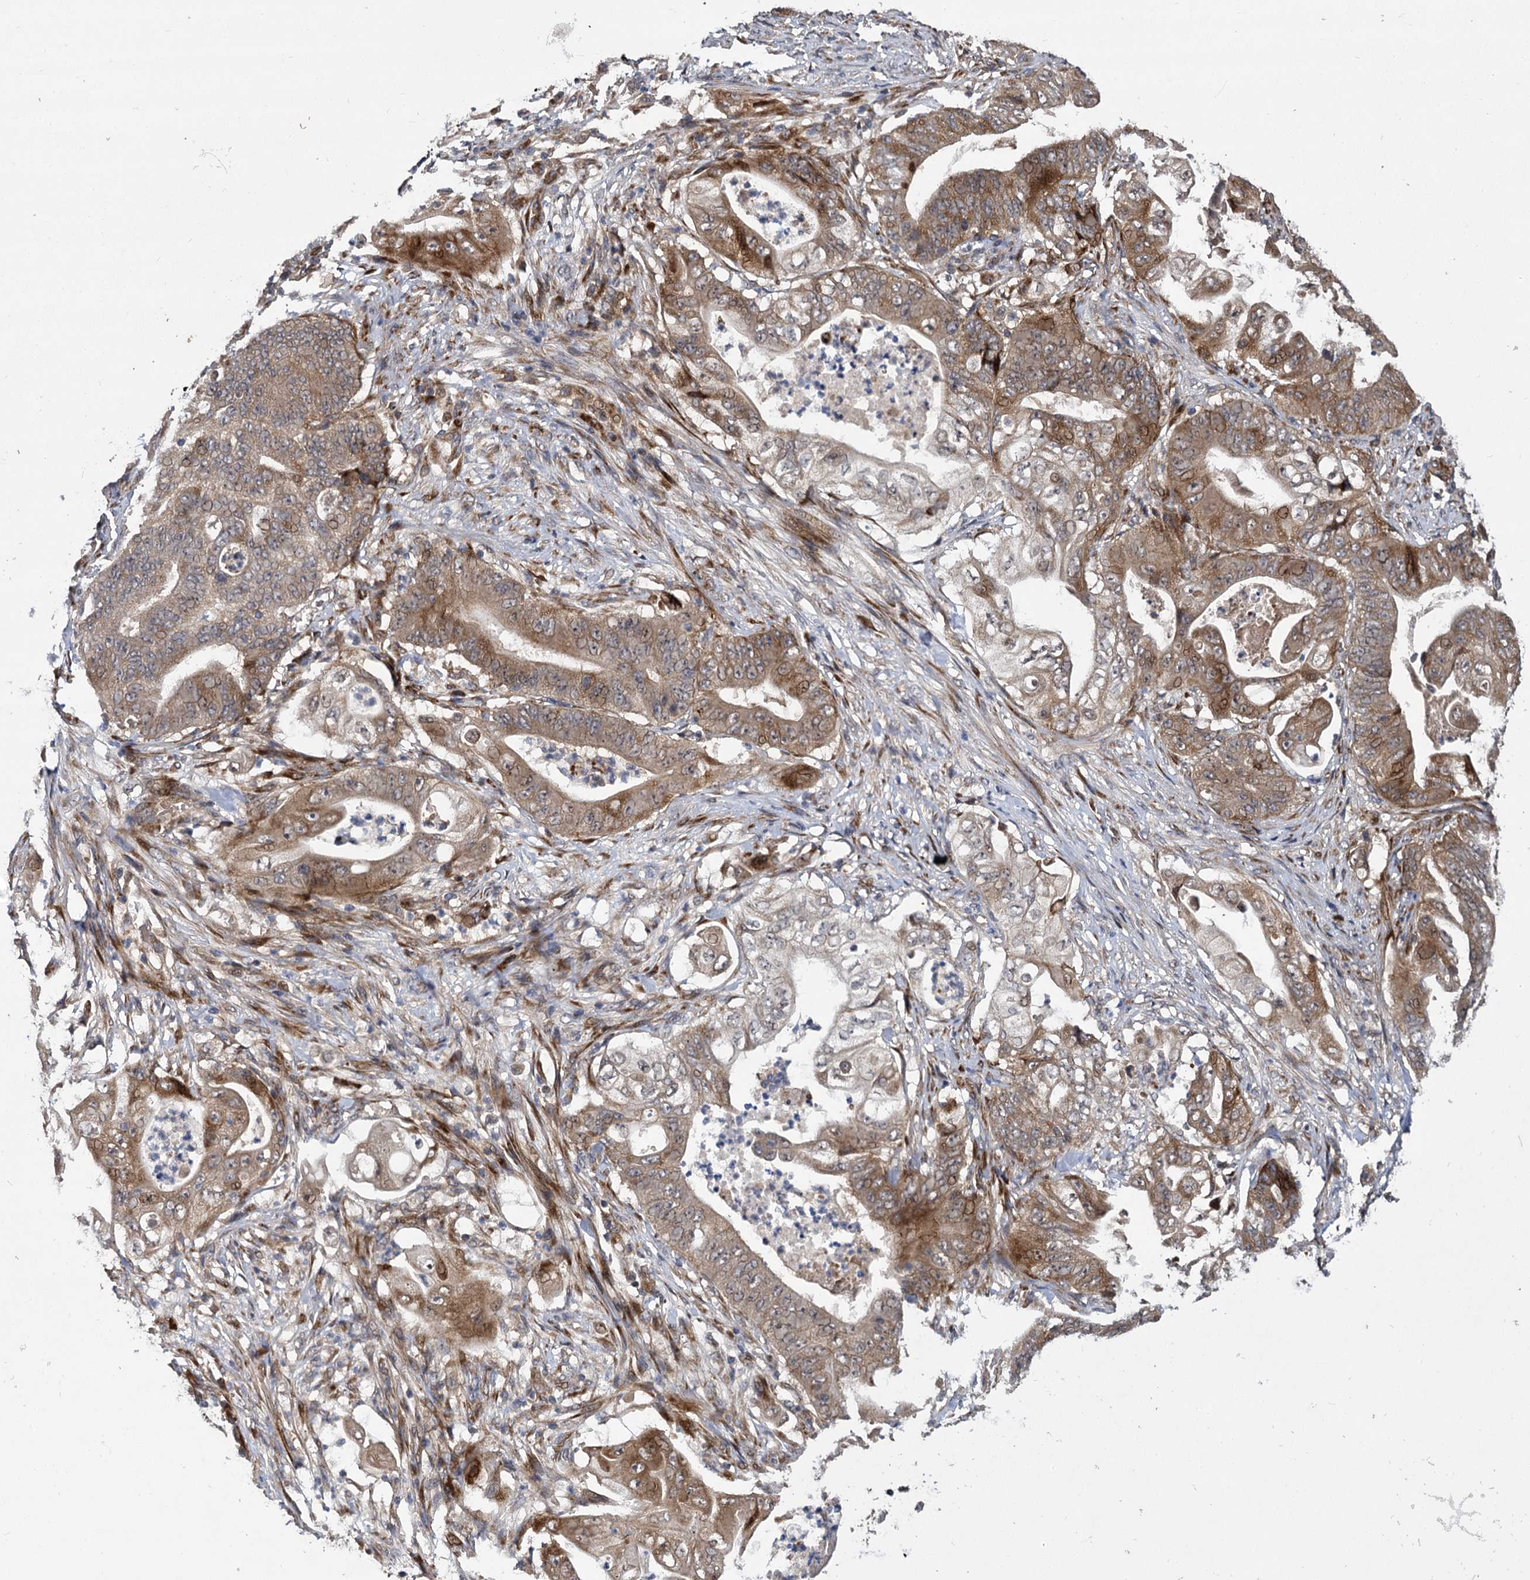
{"staining": {"intensity": "moderate", "quantity": ">75%", "location": "cytoplasmic/membranous"}, "tissue": "stomach cancer", "cell_type": "Tumor cells", "image_type": "cancer", "snomed": [{"axis": "morphology", "description": "Adenocarcinoma, NOS"}, {"axis": "topography", "description": "Stomach"}], "caption": "Immunohistochemical staining of stomach adenocarcinoma exhibits medium levels of moderate cytoplasmic/membranous staining in approximately >75% of tumor cells. (Brightfield microscopy of DAB IHC at high magnification).", "gene": "INPPL1", "patient": {"sex": "female", "age": 73}}